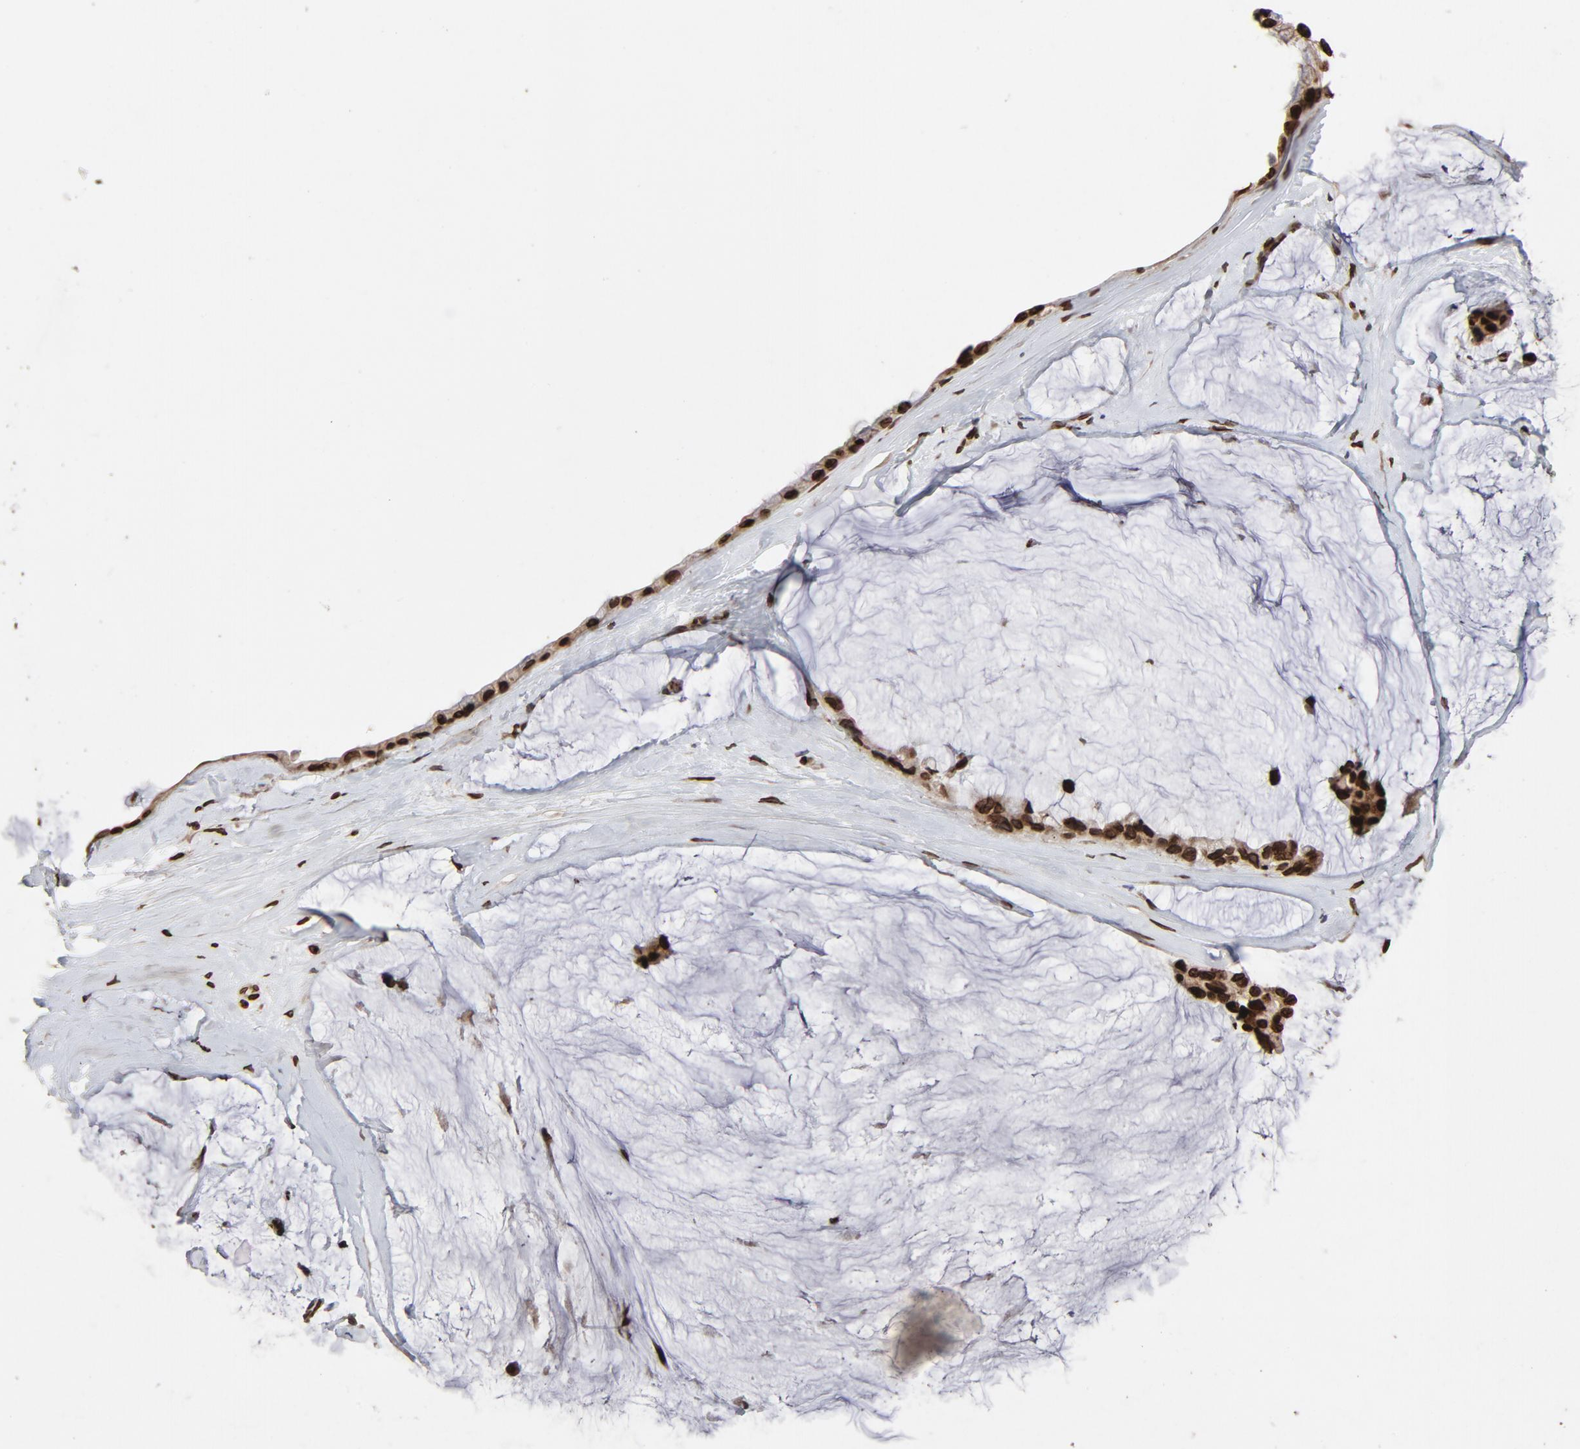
{"staining": {"intensity": "strong", "quantity": ">75%", "location": "cytoplasmic/membranous,nuclear"}, "tissue": "ovarian cancer", "cell_type": "Tumor cells", "image_type": "cancer", "snomed": [{"axis": "morphology", "description": "Cystadenocarcinoma, mucinous, NOS"}, {"axis": "topography", "description": "Ovary"}], "caption": "Protein analysis of mucinous cystadenocarcinoma (ovarian) tissue reveals strong cytoplasmic/membranous and nuclear expression in approximately >75% of tumor cells. (Stains: DAB (3,3'-diaminobenzidine) in brown, nuclei in blue, Microscopy: brightfield microscopy at high magnification).", "gene": "LMNA", "patient": {"sex": "female", "age": 39}}